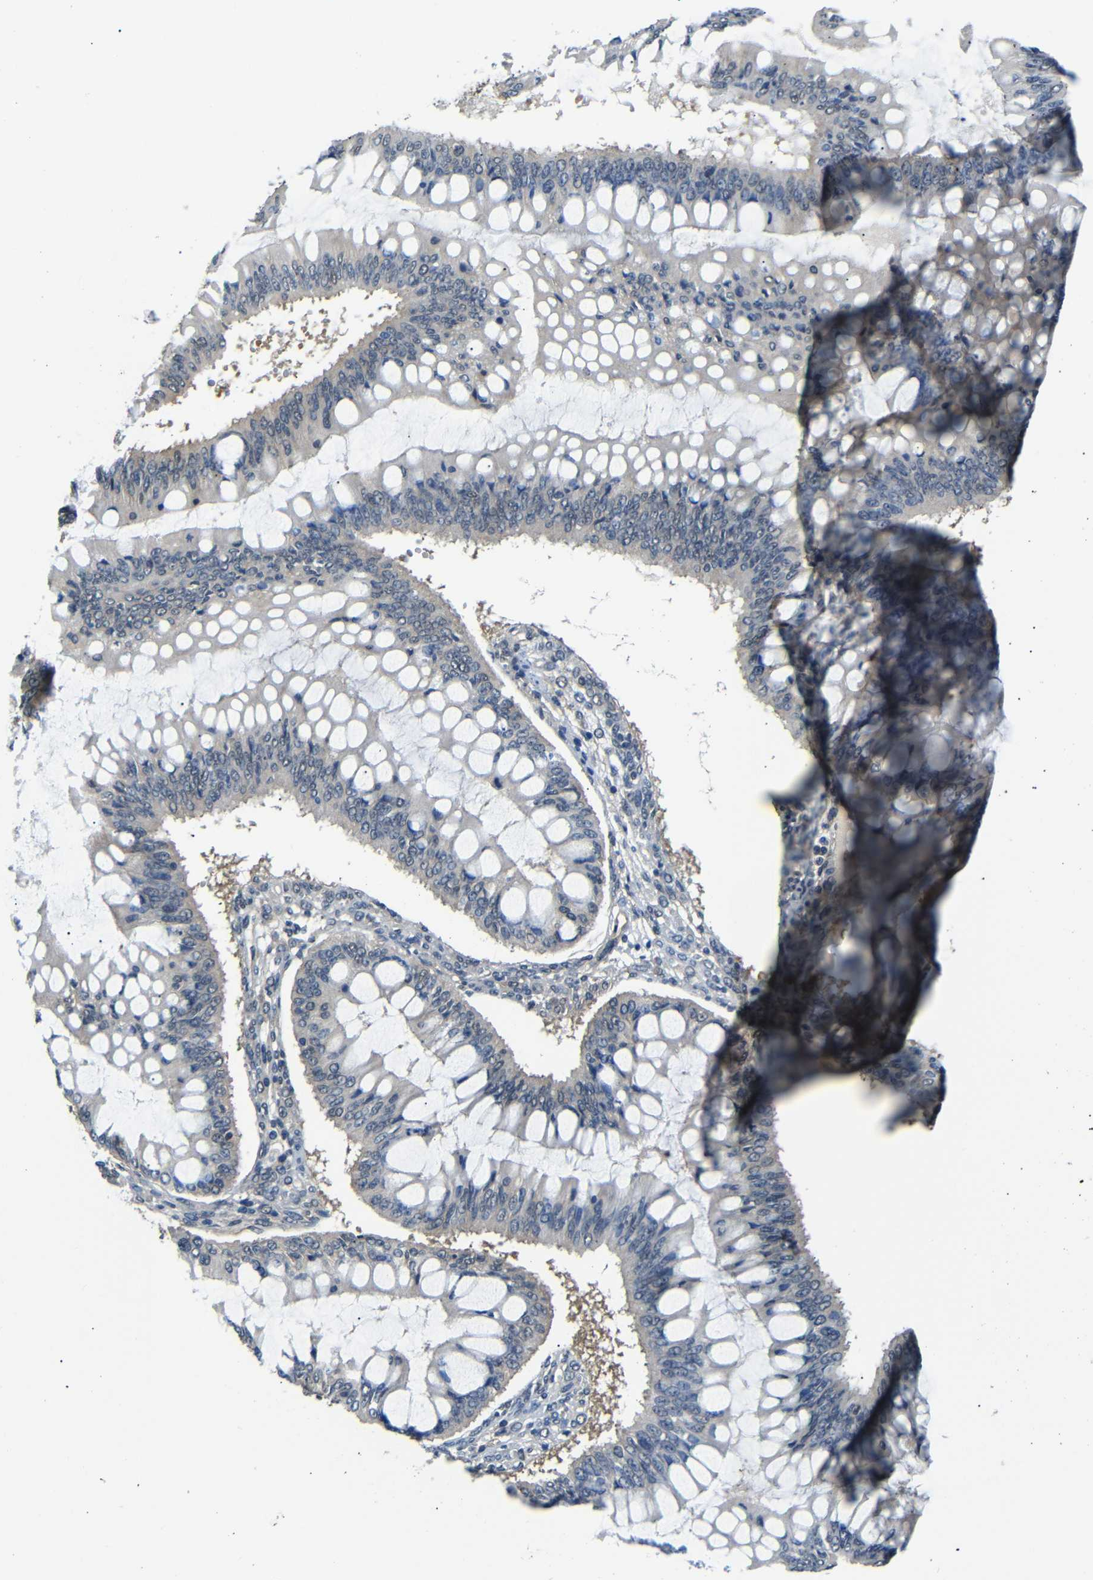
{"staining": {"intensity": "negative", "quantity": "none", "location": "none"}, "tissue": "ovarian cancer", "cell_type": "Tumor cells", "image_type": "cancer", "snomed": [{"axis": "morphology", "description": "Cystadenocarcinoma, mucinous, NOS"}, {"axis": "topography", "description": "Ovary"}], "caption": "Immunohistochemical staining of ovarian cancer (mucinous cystadenocarcinoma) exhibits no significant staining in tumor cells.", "gene": "UBXN1", "patient": {"sex": "female", "age": 73}}